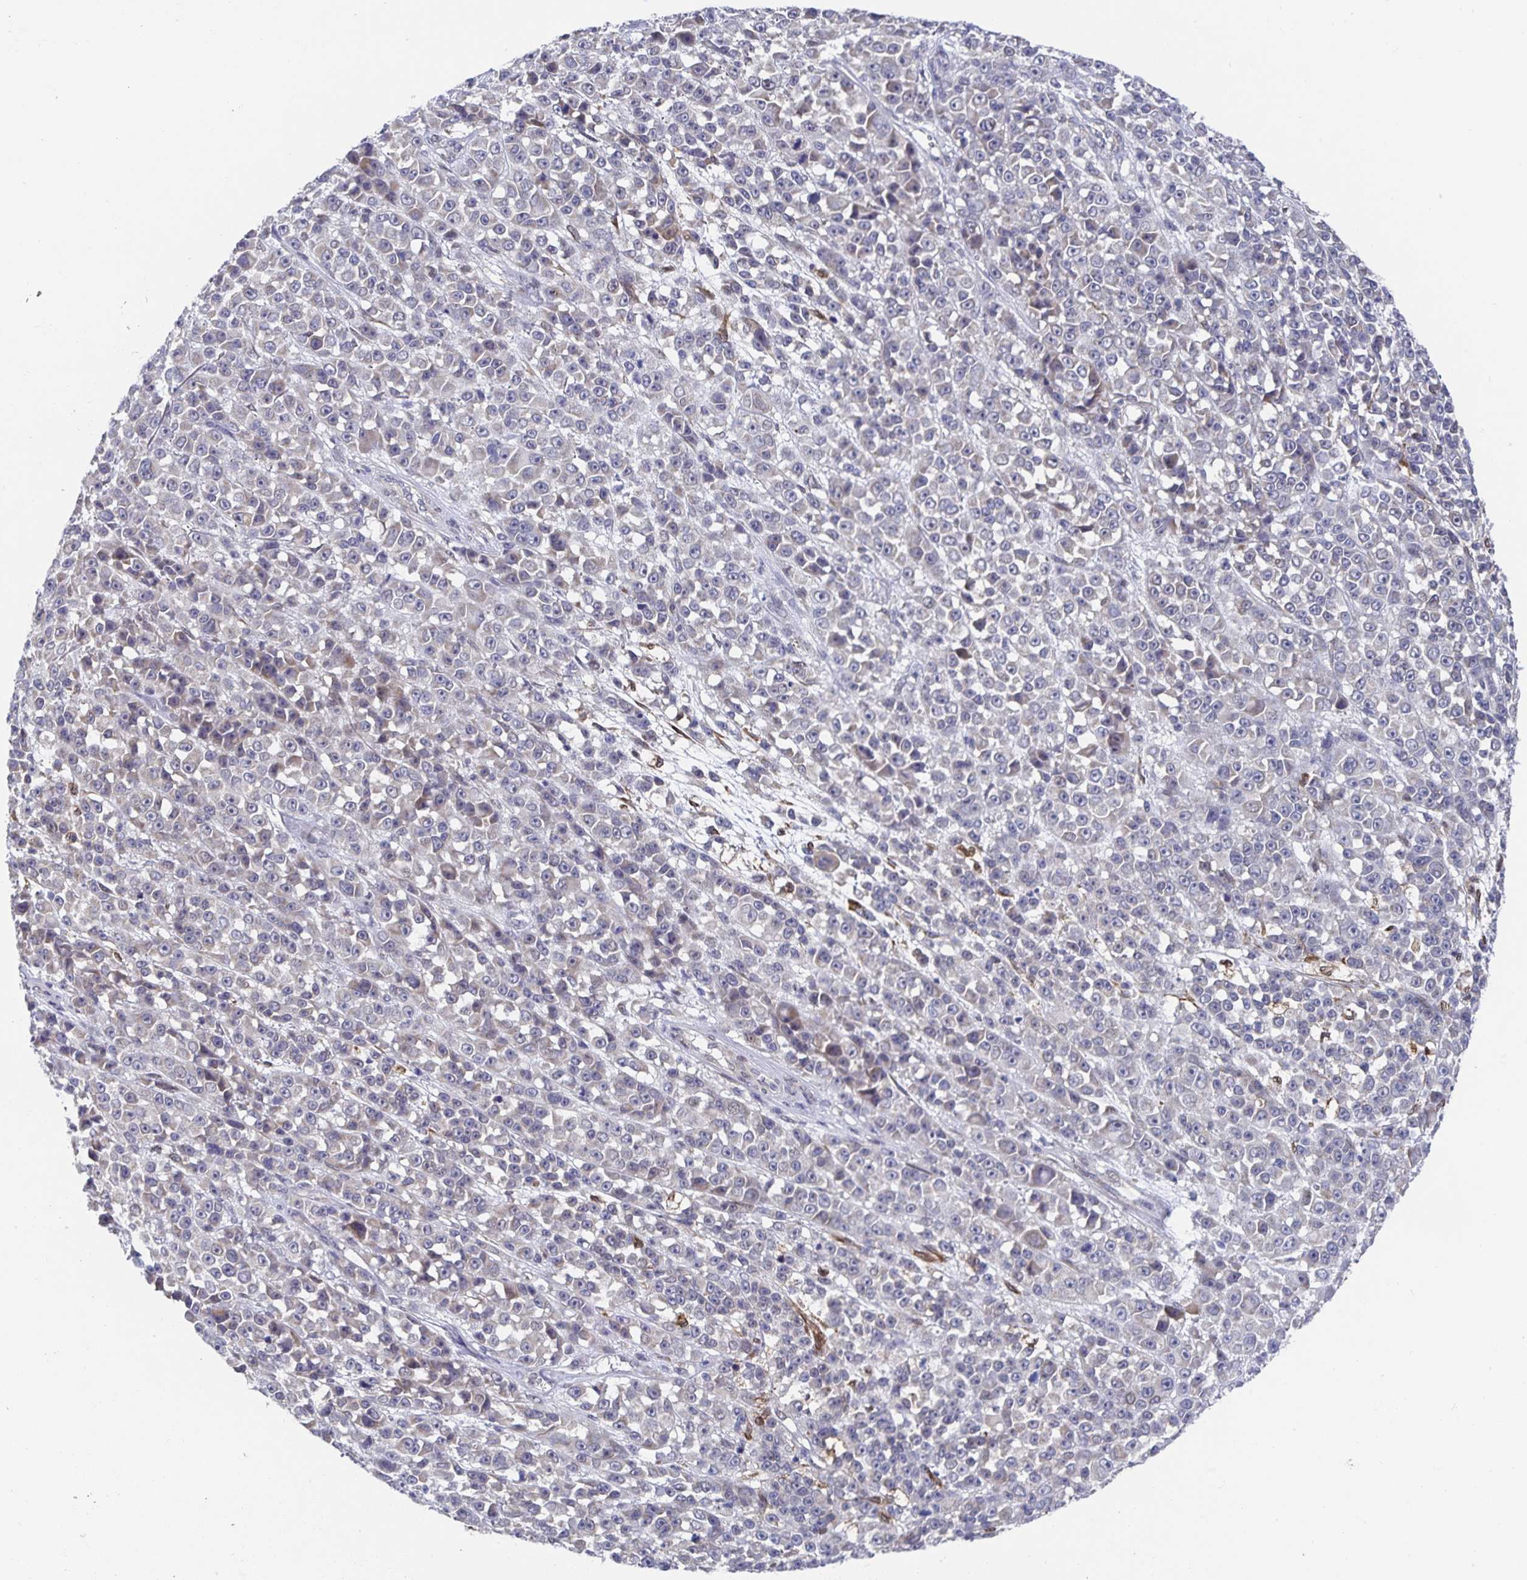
{"staining": {"intensity": "weak", "quantity": "<25%", "location": "cytoplasmic/membranous"}, "tissue": "melanoma", "cell_type": "Tumor cells", "image_type": "cancer", "snomed": [{"axis": "morphology", "description": "Malignant melanoma, NOS"}, {"axis": "topography", "description": "Skin"}, {"axis": "topography", "description": "Skin of back"}], "caption": "Tumor cells show no significant positivity in malignant melanoma.", "gene": "ZIK1", "patient": {"sex": "male", "age": 91}}